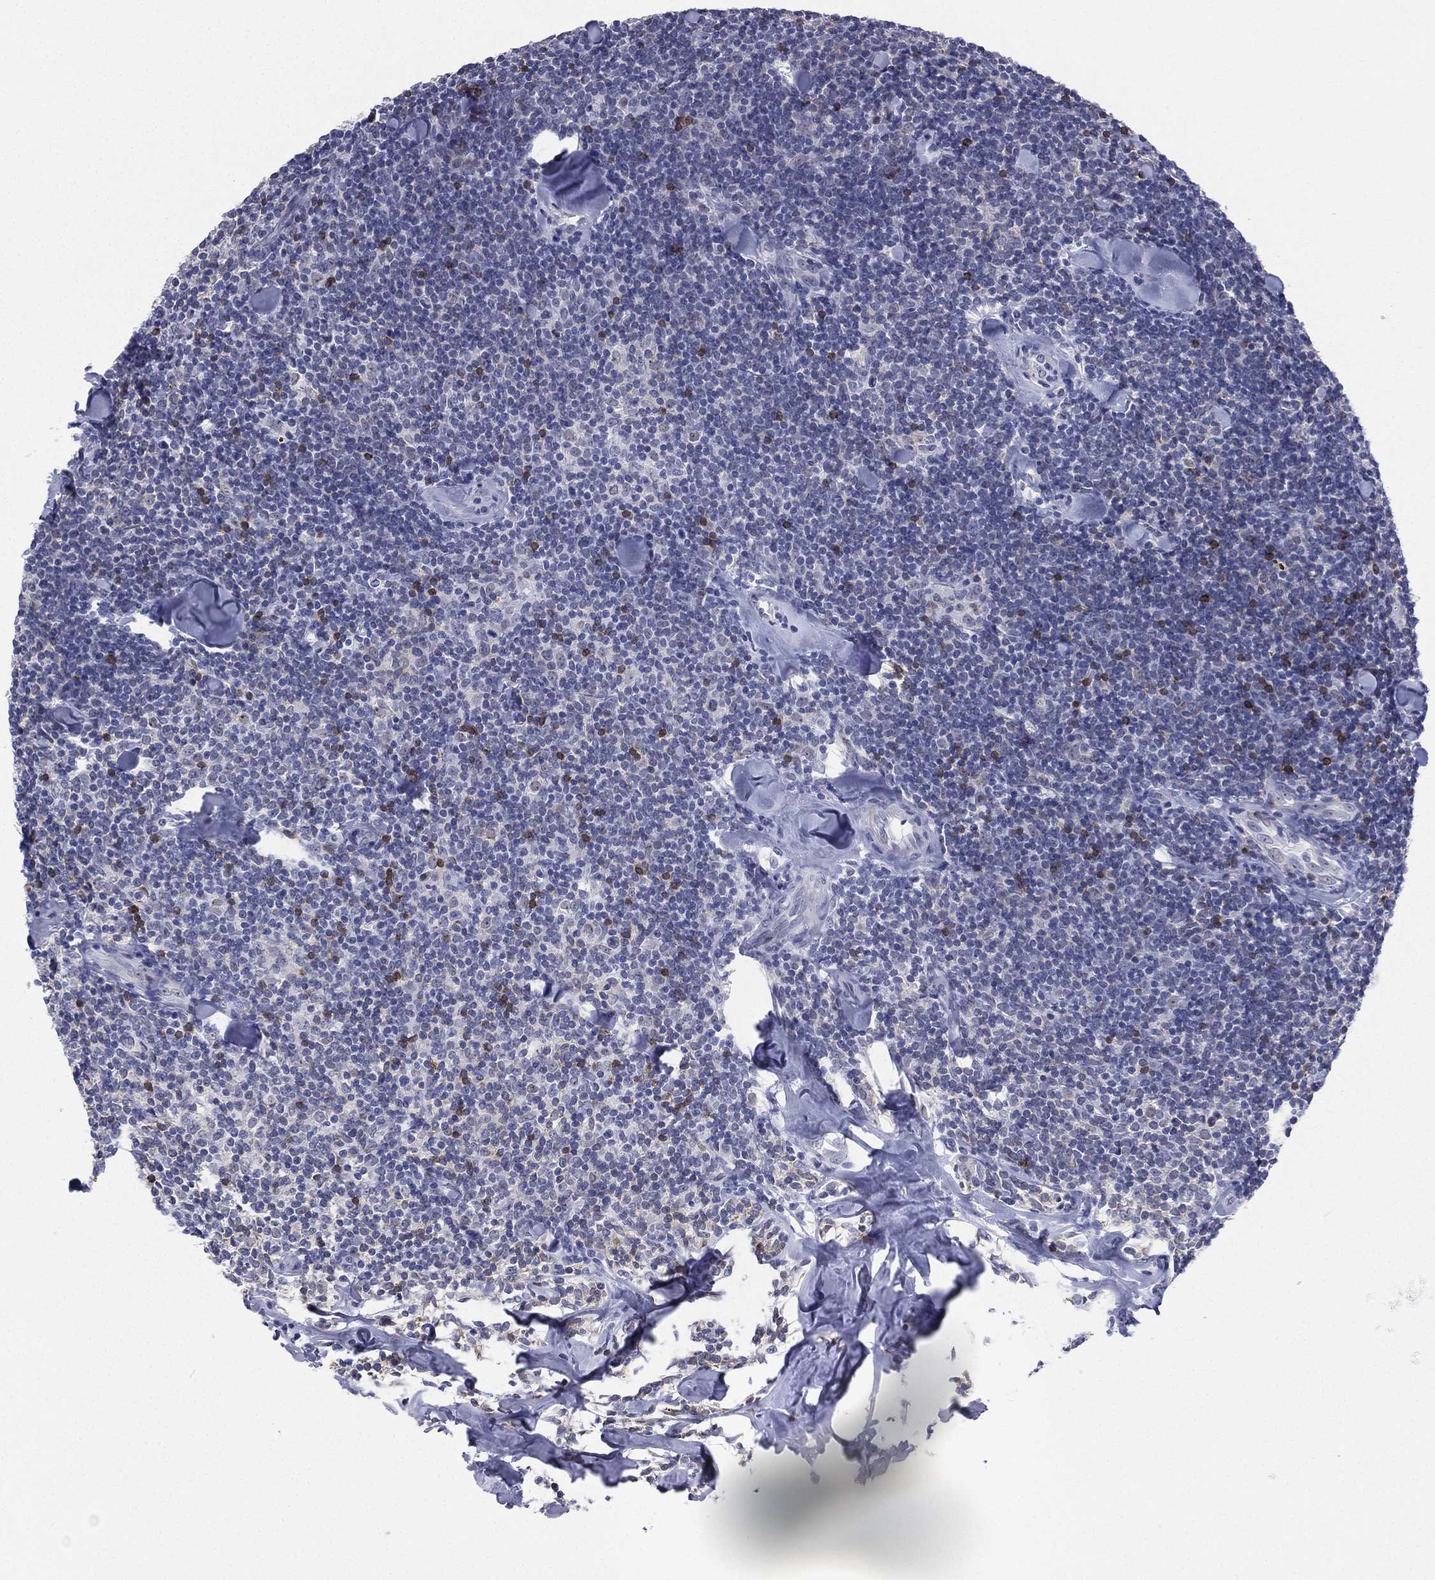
{"staining": {"intensity": "weak", "quantity": "25%-75%", "location": "cytoplasmic/membranous"}, "tissue": "lymphoma", "cell_type": "Tumor cells", "image_type": "cancer", "snomed": [{"axis": "morphology", "description": "Malignant lymphoma, non-Hodgkin's type, Low grade"}, {"axis": "topography", "description": "Lymph node"}], "caption": "IHC micrograph of human malignant lymphoma, non-Hodgkin's type (low-grade) stained for a protein (brown), which reveals low levels of weak cytoplasmic/membranous expression in approximately 25%-75% of tumor cells.", "gene": "CD22", "patient": {"sex": "female", "age": 56}}